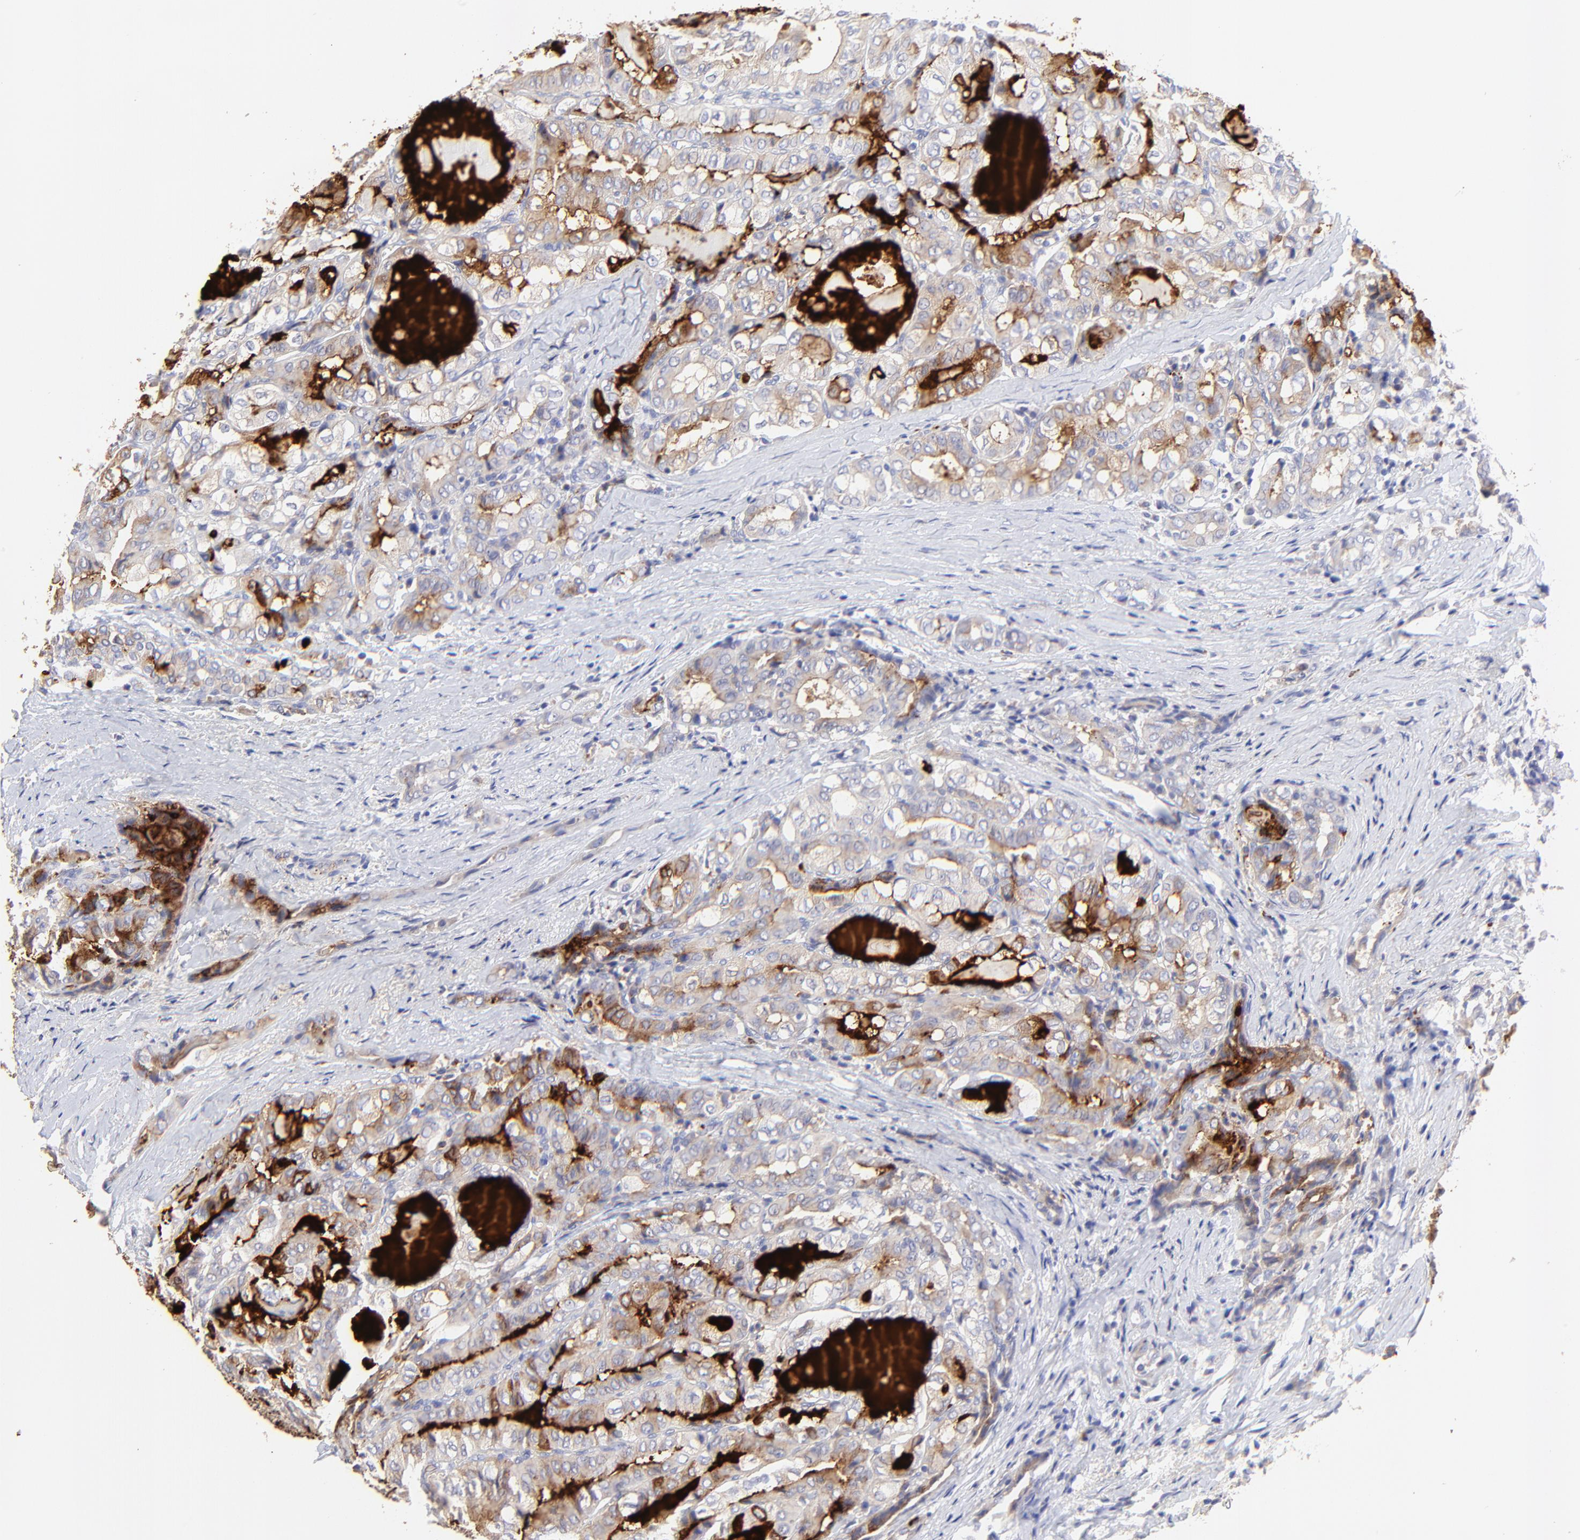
{"staining": {"intensity": "weak", "quantity": ">75%", "location": "cytoplasmic/membranous"}, "tissue": "thyroid cancer", "cell_type": "Tumor cells", "image_type": "cancer", "snomed": [{"axis": "morphology", "description": "Papillary adenocarcinoma, NOS"}, {"axis": "topography", "description": "Thyroid gland"}], "caption": "The histopathology image shows staining of thyroid papillary adenocarcinoma, revealing weak cytoplasmic/membranous protein staining (brown color) within tumor cells.", "gene": "LHFPL1", "patient": {"sex": "female", "age": 71}}